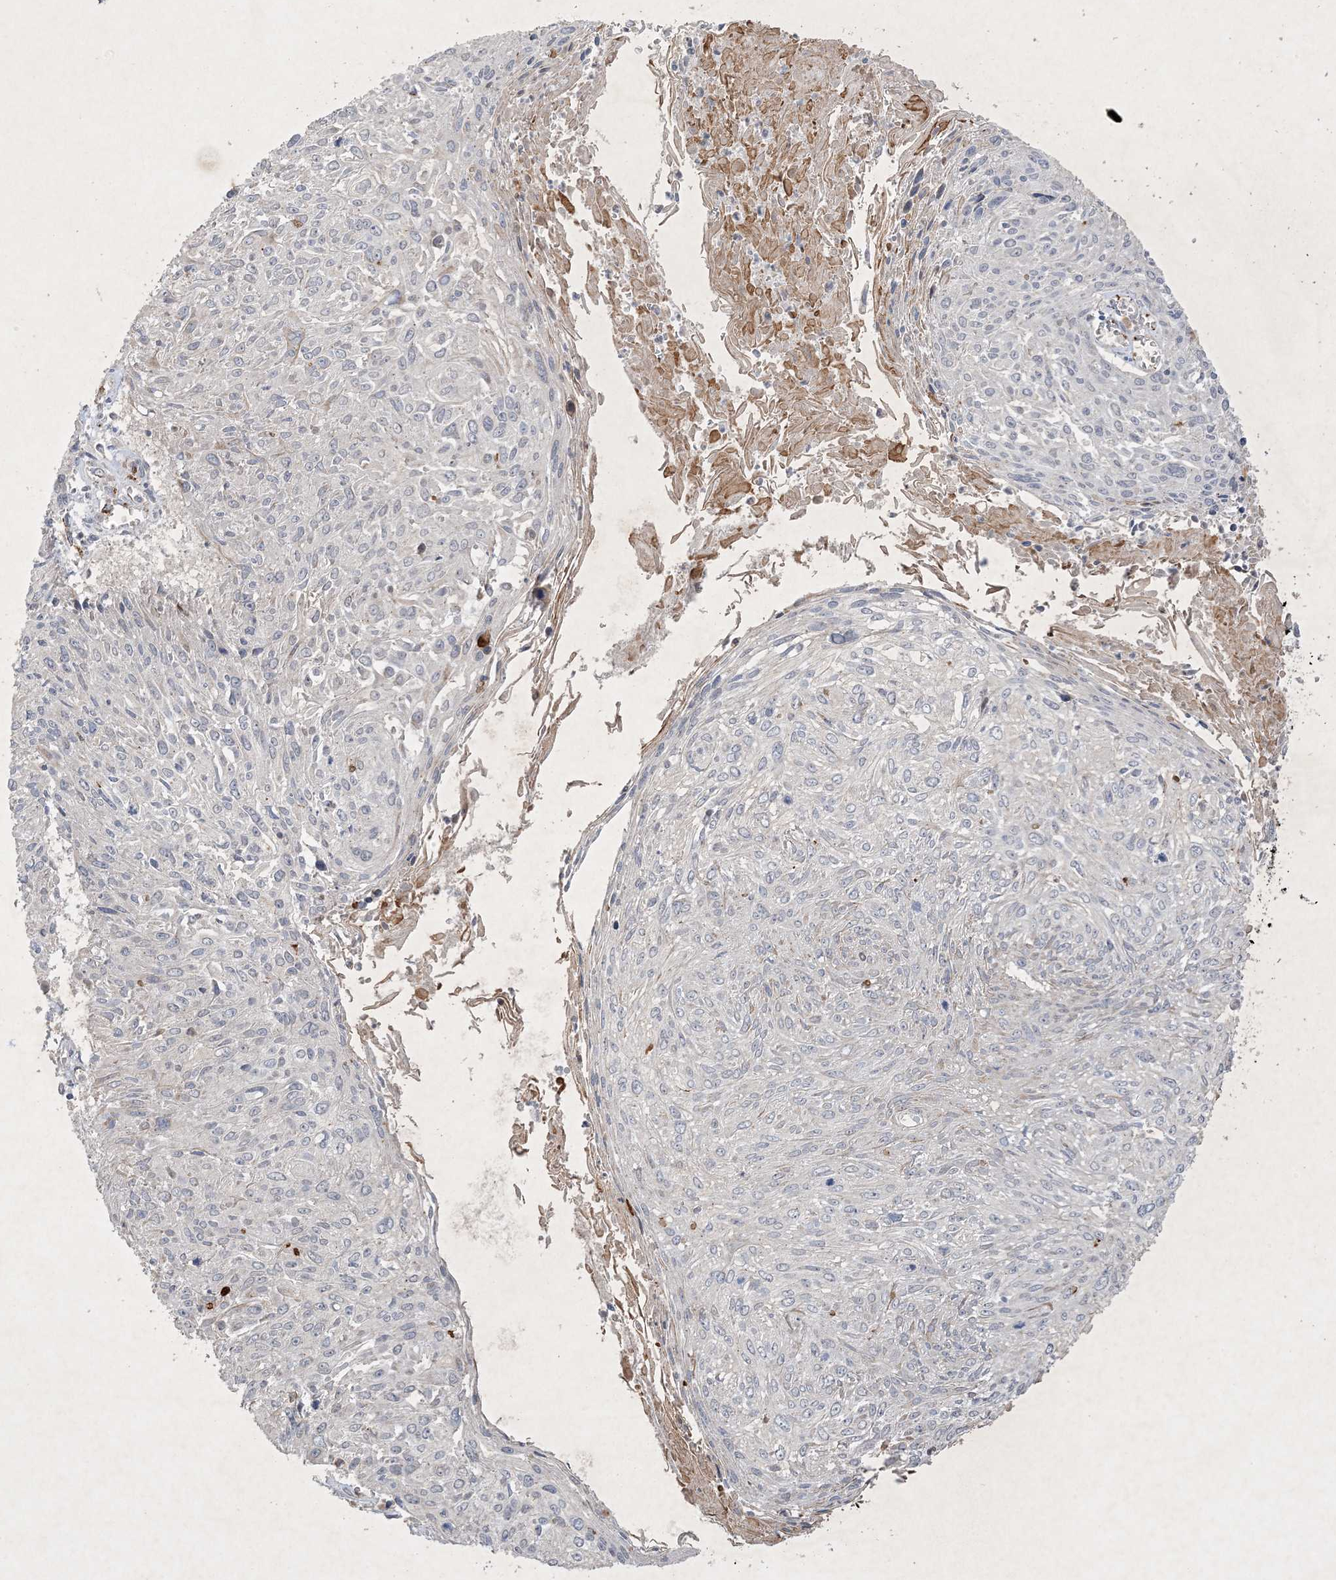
{"staining": {"intensity": "negative", "quantity": "none", "location": "none"}, "tissue": "cervical cancer", "cell_type": "Tumor cells", "image_type": "cancer", "snomed": [{"axis": "morphology", "description": "Squamous cell carcinoma, NOS"}, {"axis": "topography", "description": "Cervix"}], "caption": "The image exhibits no significant staining in tumor cells of squamous cell carcinoma (cervical).", "gene": "PRSS36", "patient": {"sex": "female", "age": 51}}